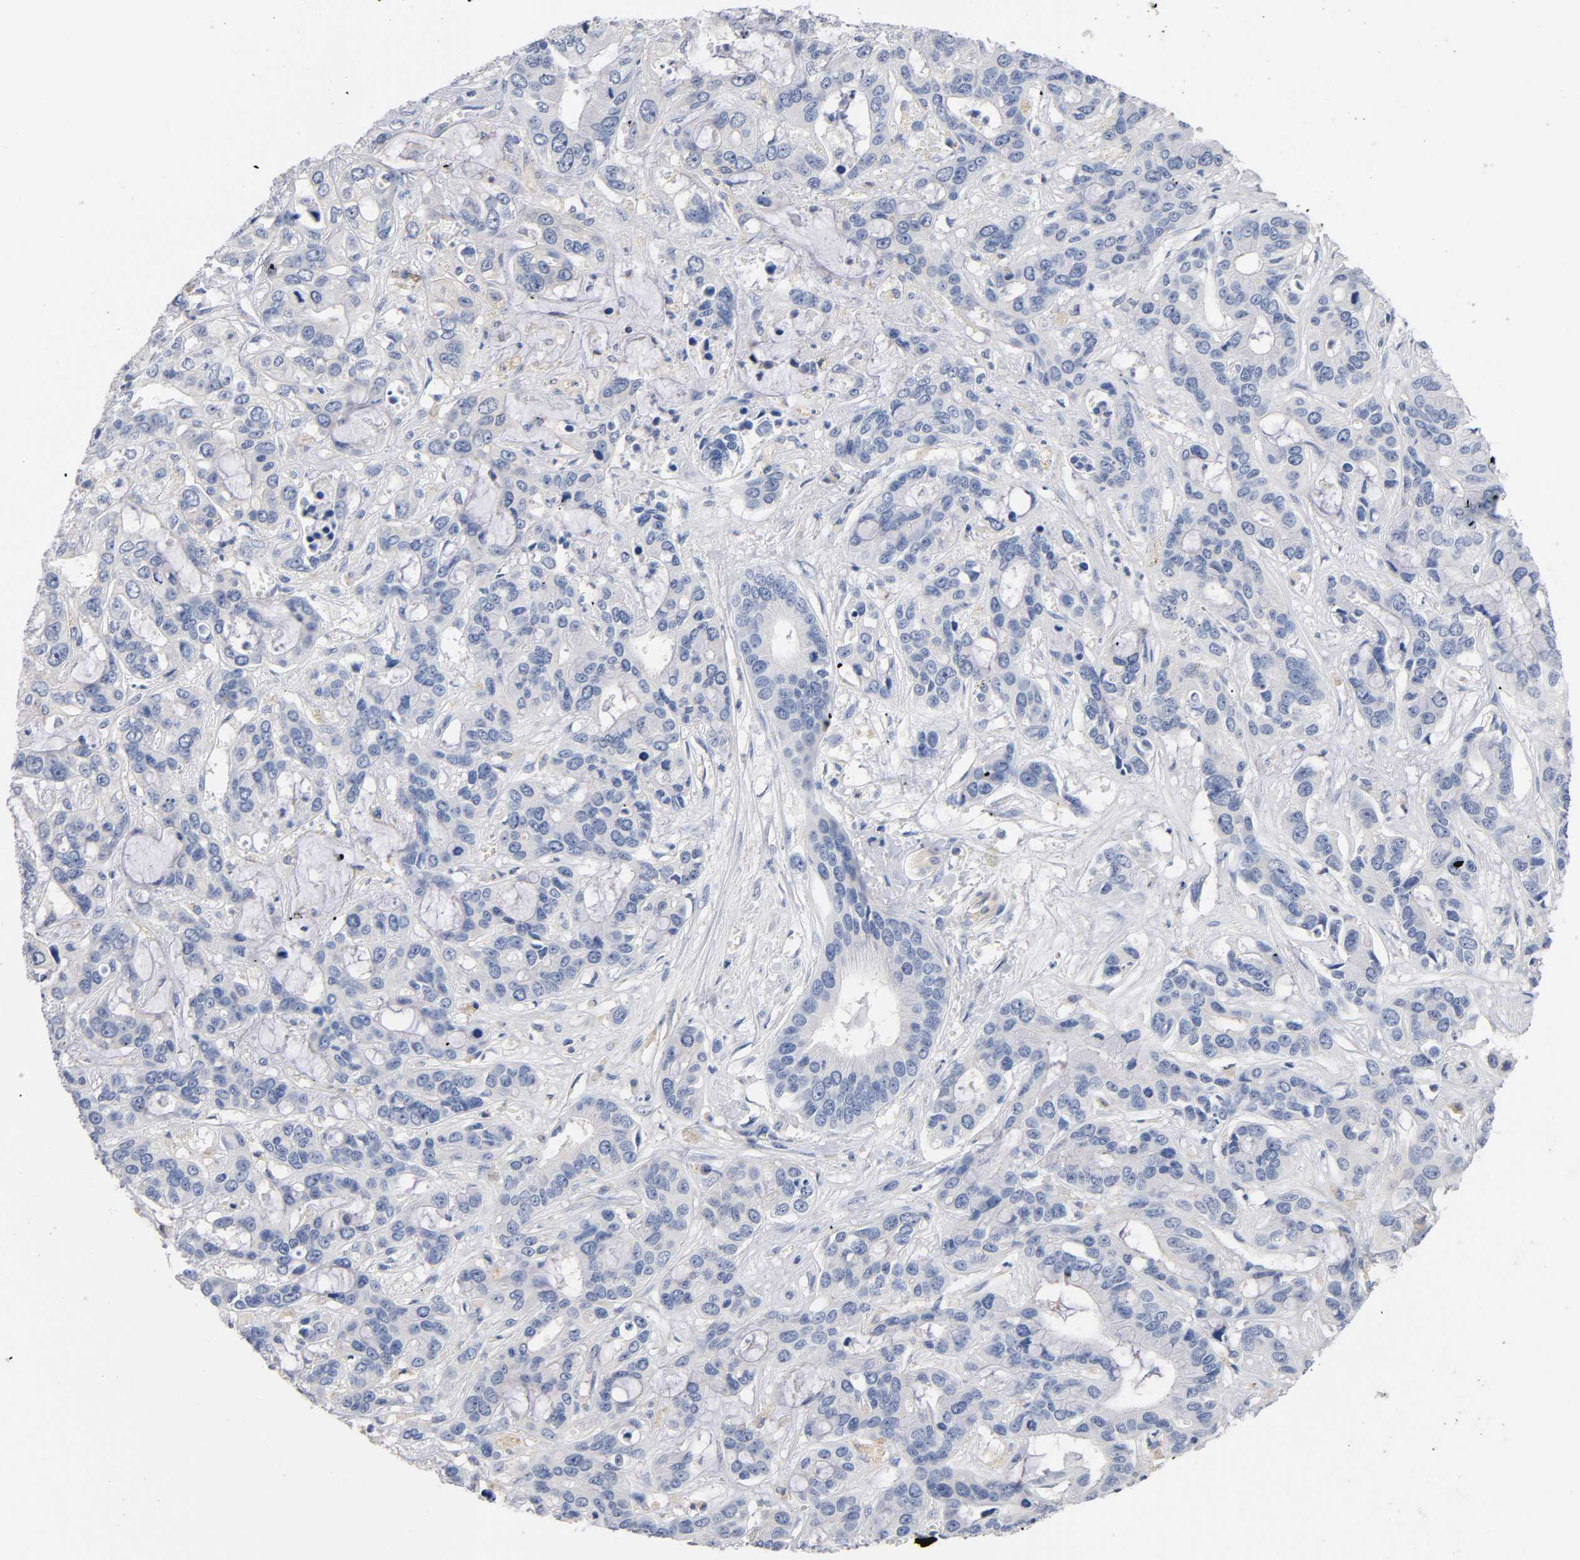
{"staining": {"intensity": "negative", "quantity": "none", "location": "none"}, "tissue": "liver cancer", "cell_type": "Tumor cells", "image_type": "cancer", "snomed": [{"axis": "morphology", "description": "Cholangiocarcinoma"}, {"axis": "topography", "description": "Liver"}], "caption": "Micrograph shows no protein positivity in tumor cells of liver cholangiocarcinoma tissue. (DAB (3,3'-diaminobenzidine) immunohistochemistry with hematoxylin counter stain).", "gene": "MALT1", "patient": {"sex": "female", "age": 65}}